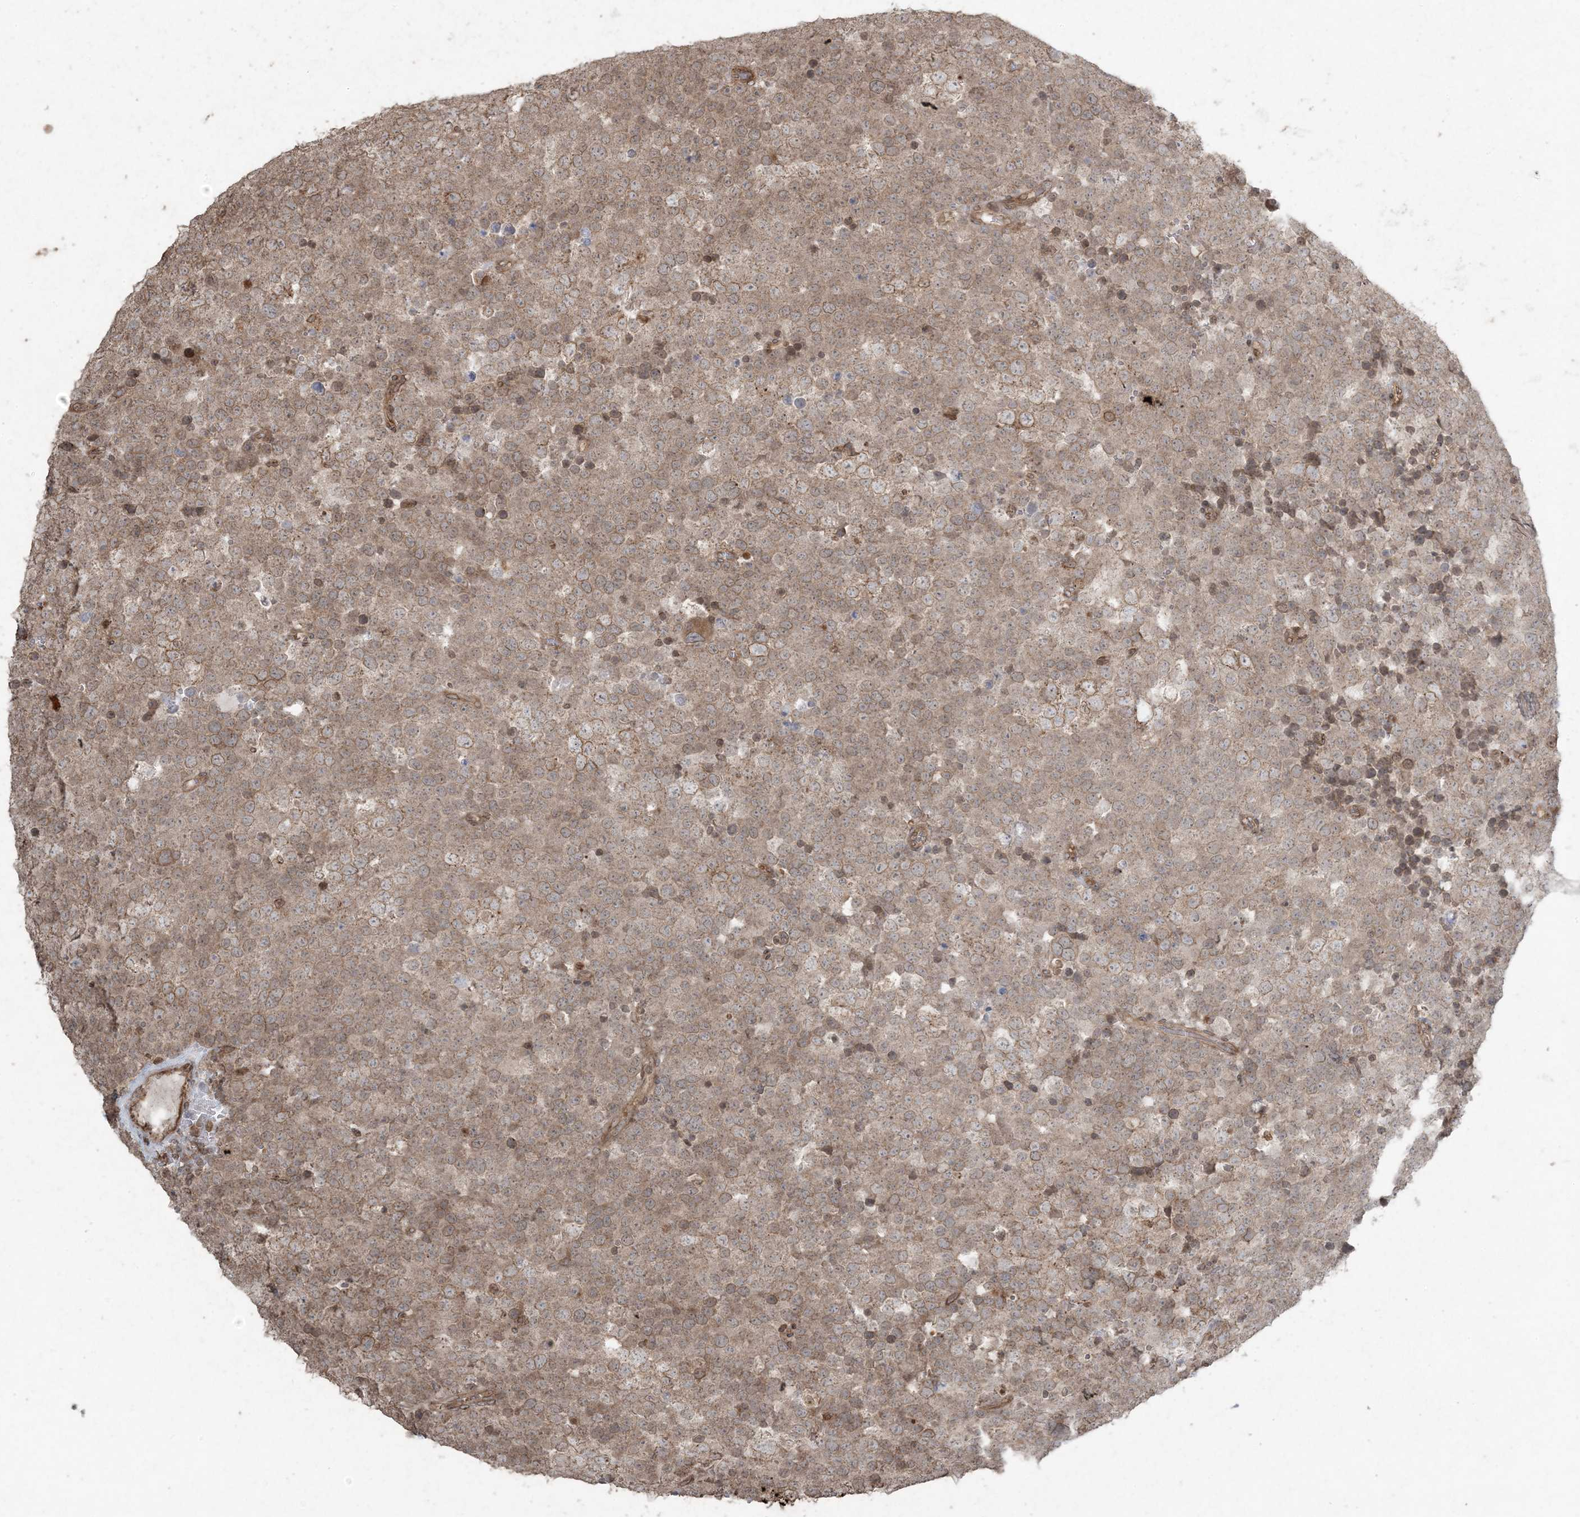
{"staining": {"intensity": "moderate", "quantity": ">75%", "location": "cytoplasmic/membranous"}, "tissue": "testis cancer", "cell_type": "Tumor cells", "image_type": "cancer", "snomed": [{"axis": "morphology", "description": "Seminoma, NOS"}, {"axis": "topography", "description": "Testis"}], "caption": "Seminoma (testis) stained with DAB IHC shows medium levels of moderate cytoplasmic/membranous staining in about >75% of tumor cells.", "gene": "DDX19B", "patient": {"sex": "male", "age": 71}}